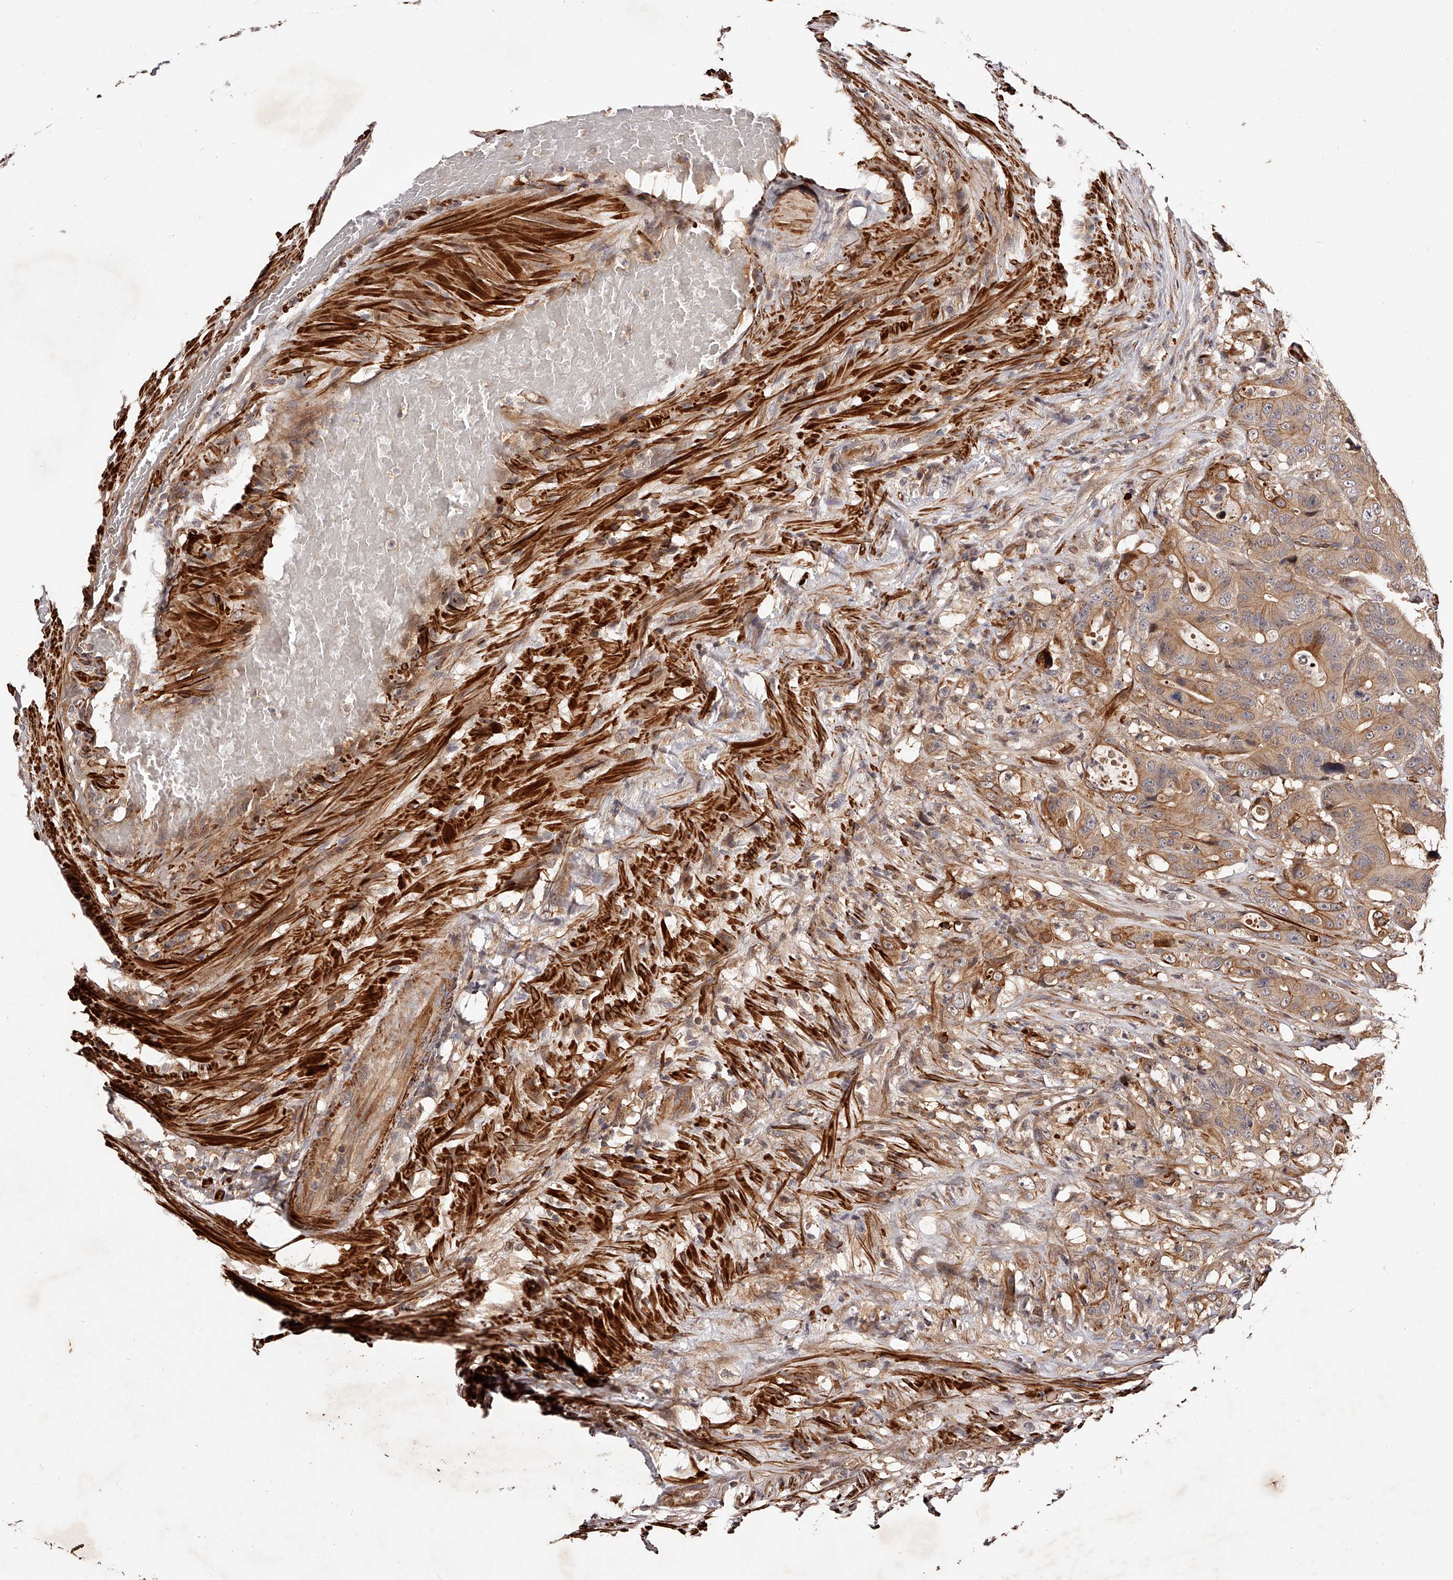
{"staining": {"intensity": "moderate", "quantity": ">75%", "location": "cytoplasmic/membranous"}, "tissue": "colorectal cancer", "cell_type": "Tumor cells", "image_type": "cancer", "snomed": [{"axis": "morphology", "description": "Adenocarcinoma, NOS"}, {"axis": "topography", "description": "Colon"}], "caption": "Protein expression analysis of colorectal adenocarcinoma shows moderate cytoplasmic/membranous positivity in approximately >75% of tumor cells.", "gene": "CUL7", "patient": {"sex": "male", "age": 83}}